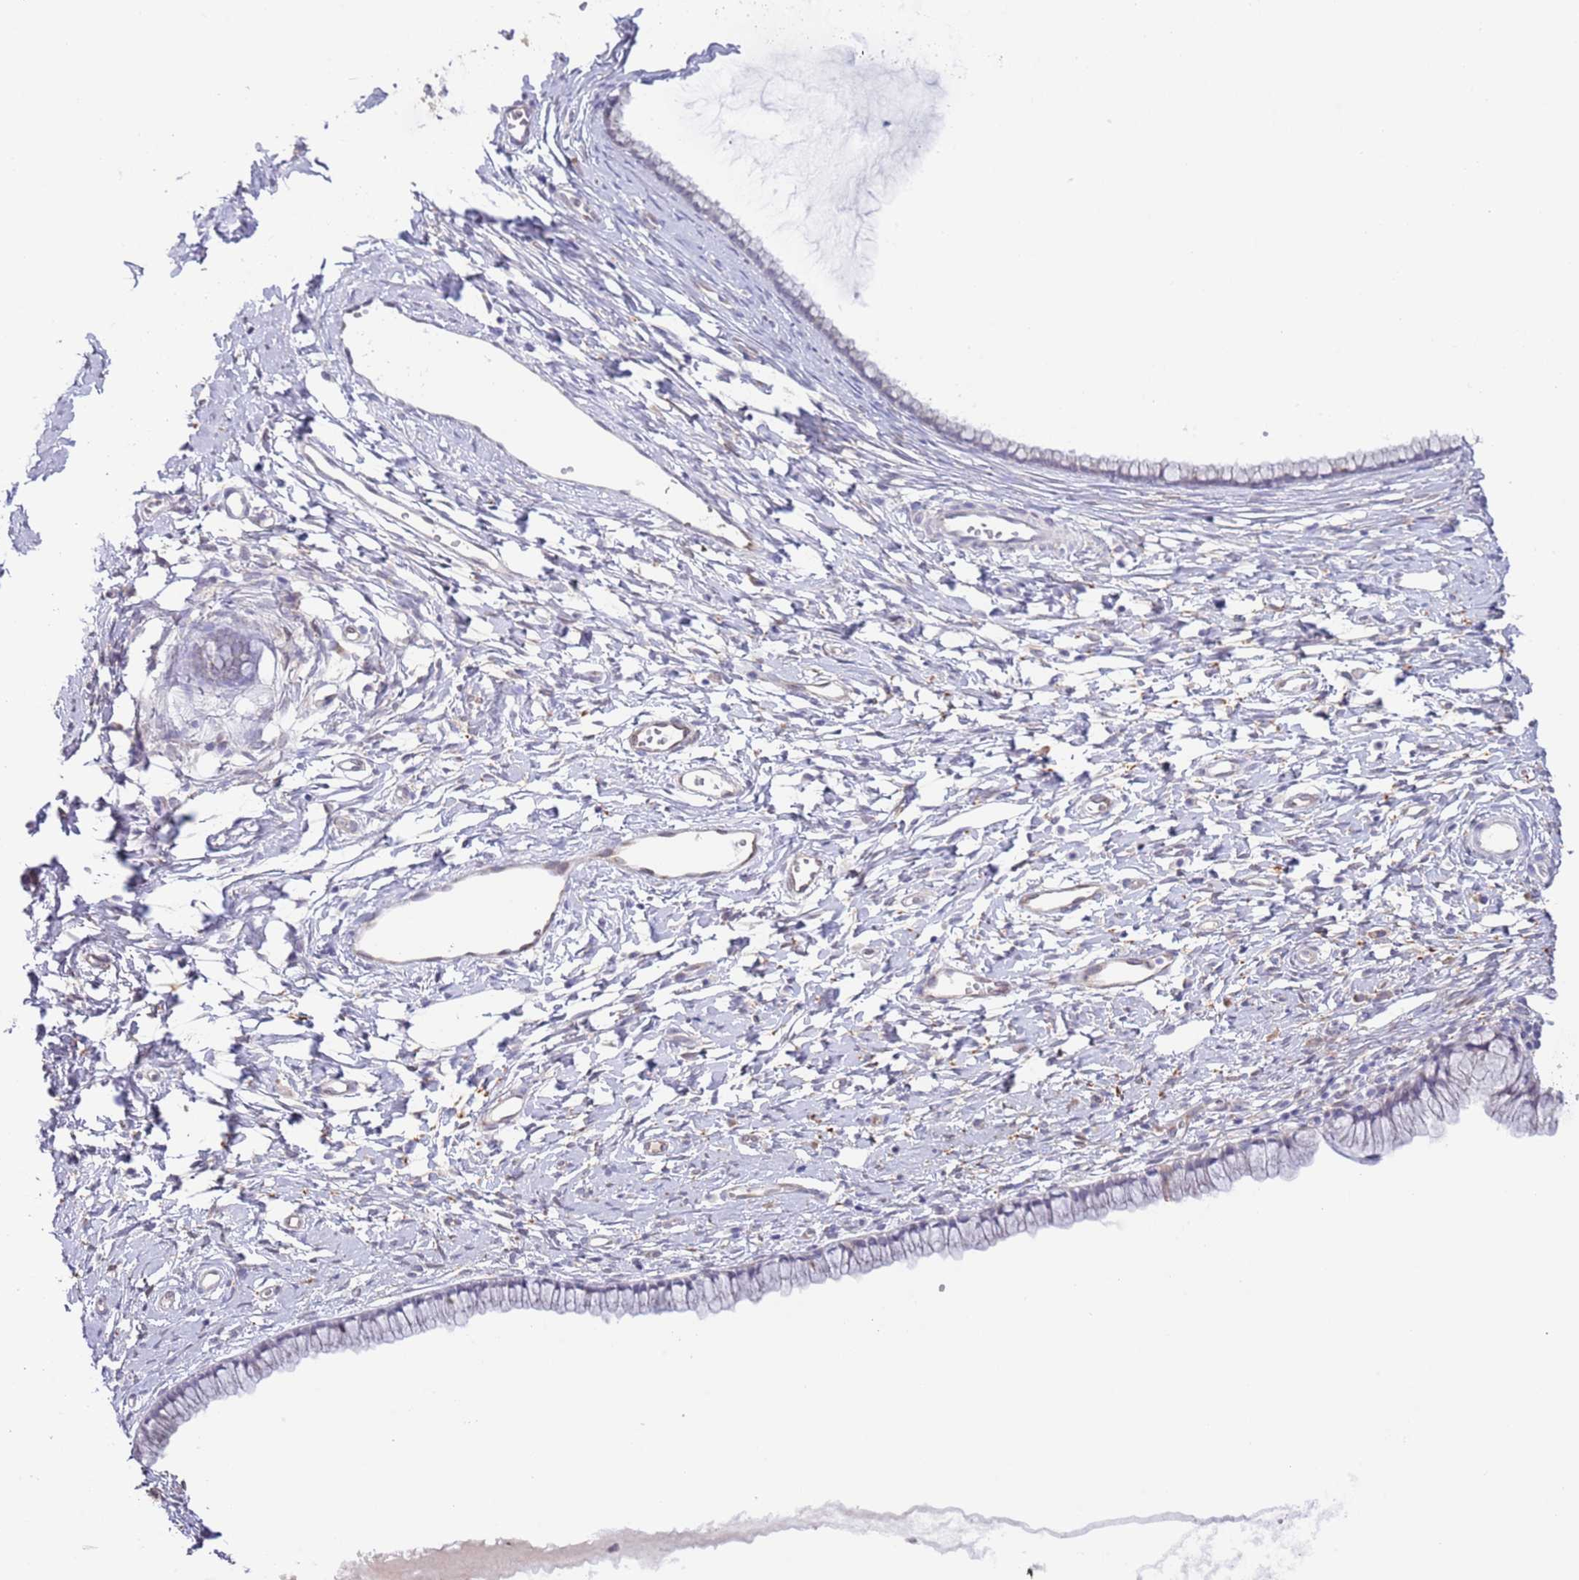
{"staining": {"intensity": "negative", "quantity": "none", "location": "none"}, "tissue": "cervix", "cell_type": "Glandular cells", "image_type": "normal", "snomed": [{"axis": "morphology", "description": "Normal tissue, NOS"}, {"axis": "topography", "description": "Cervix"}], "caption": "A high-resolution histopathology image shows IHC staining of benign cervix, which reveals no significant expression in glandular cells.", "gene": "EBPL", "patient": {"sex": "female", "age": 40}}